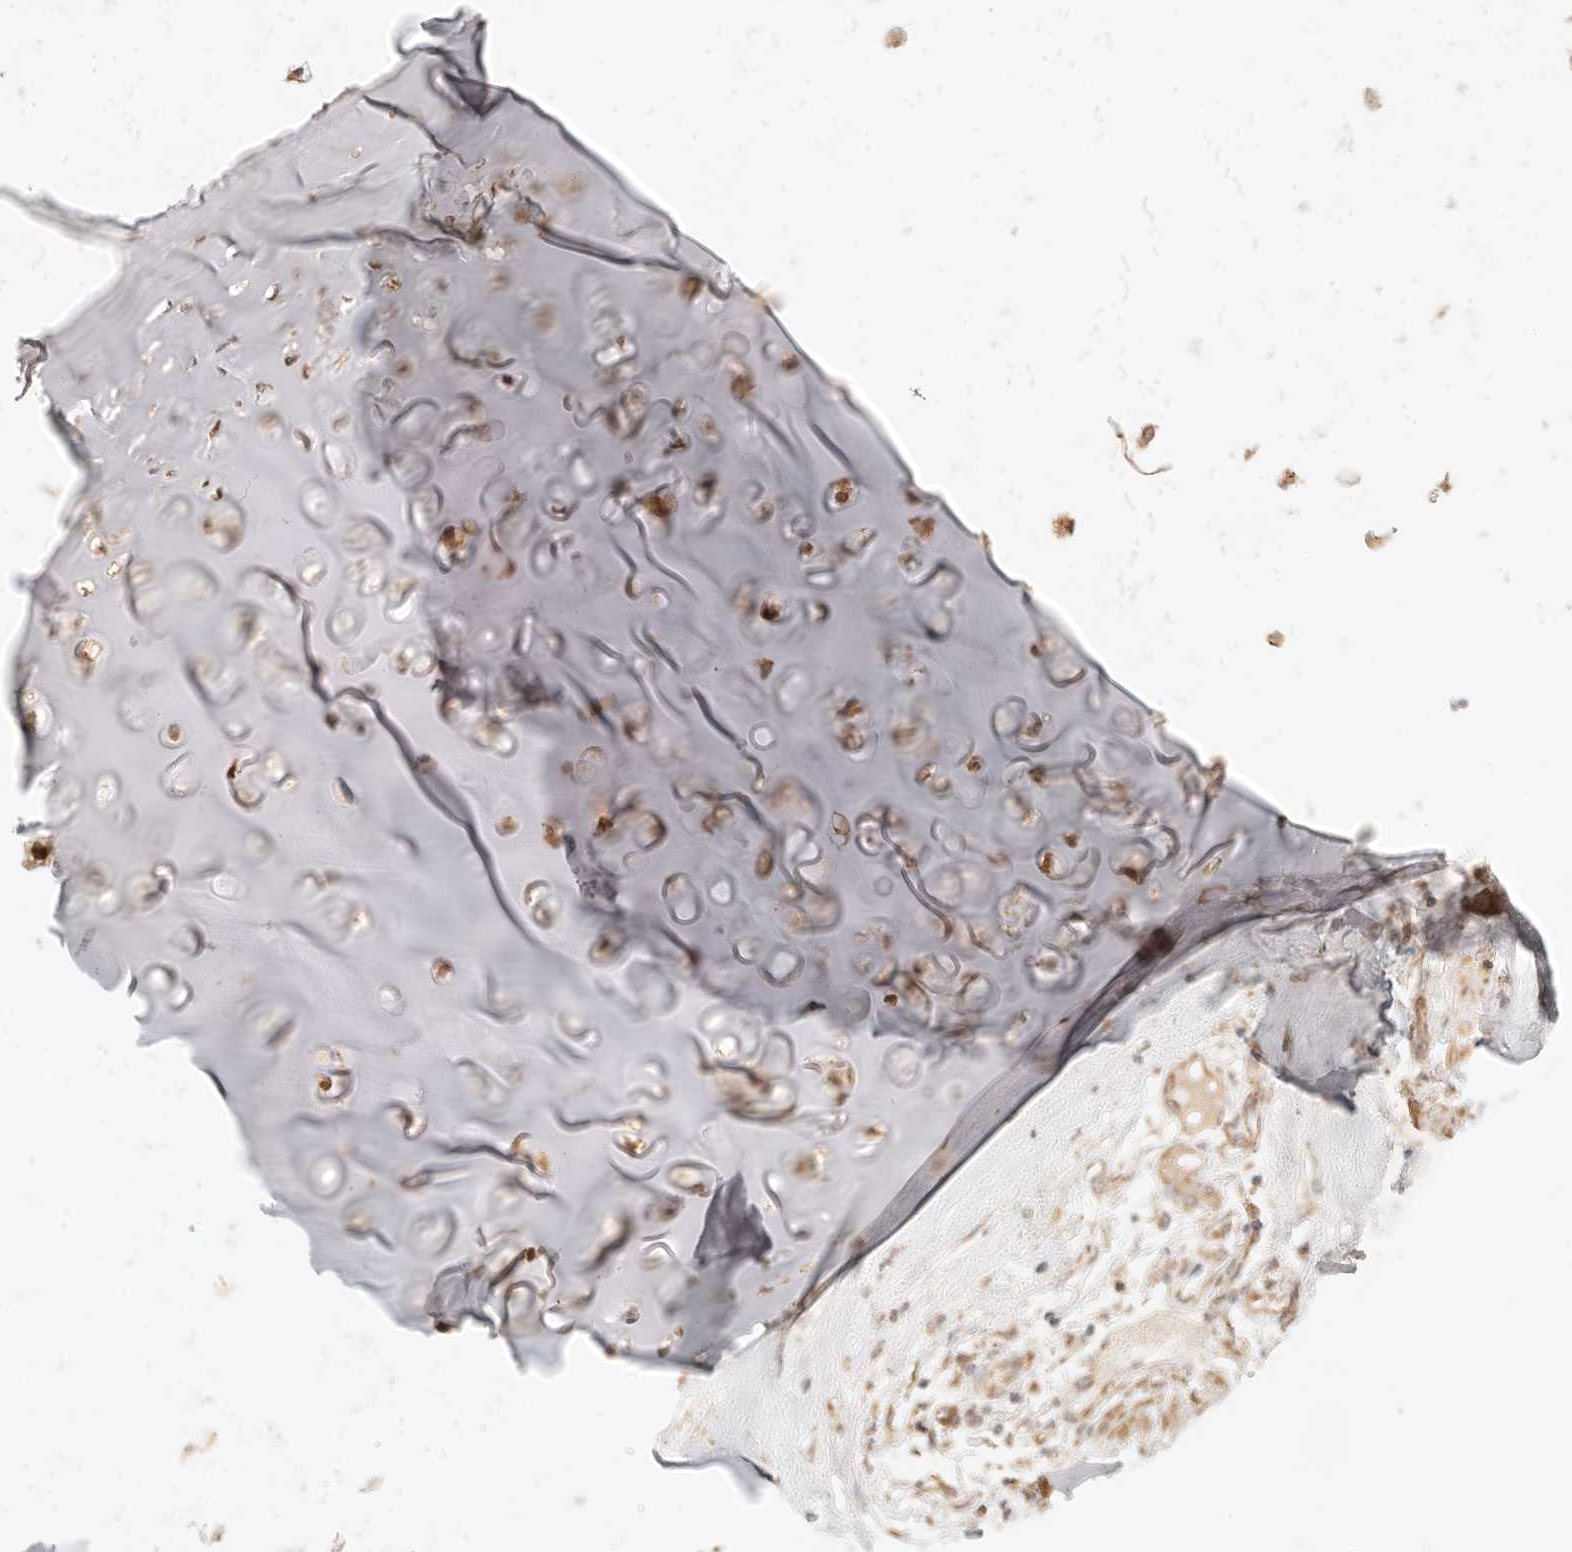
{"staining": {"intensity": "weak", "quantity": "25%-75%", "location": "cytoplasmic/membranous"}, "tissue": "adipose tissue", "cell_type": "Adipocytes", "image_type": "normal", "snomed": [{"axis": "morphology", "description": "Normal tissue, NOS"}, {"axis": "morphology", "description": "Basal cell carcinoma"}, {"axis": "topography", "description": "Cartilage tissue"}, {"axis": "topography", "description": "Nasopharynx"}, {"axis": "topography", "description": "Oral tissue"}], "caption": "Protein expression by immunohistochemistry (IHC) displays weak cytoplasmic/membranous positivity in about 25%-75% of adipocytes in unremarkable adipose tissue. The protein of interest is shown in brown color, while the nuclei are stained blue.", "gene": "TIMM17A", "patient": {"sex": "female", "age": 77}}